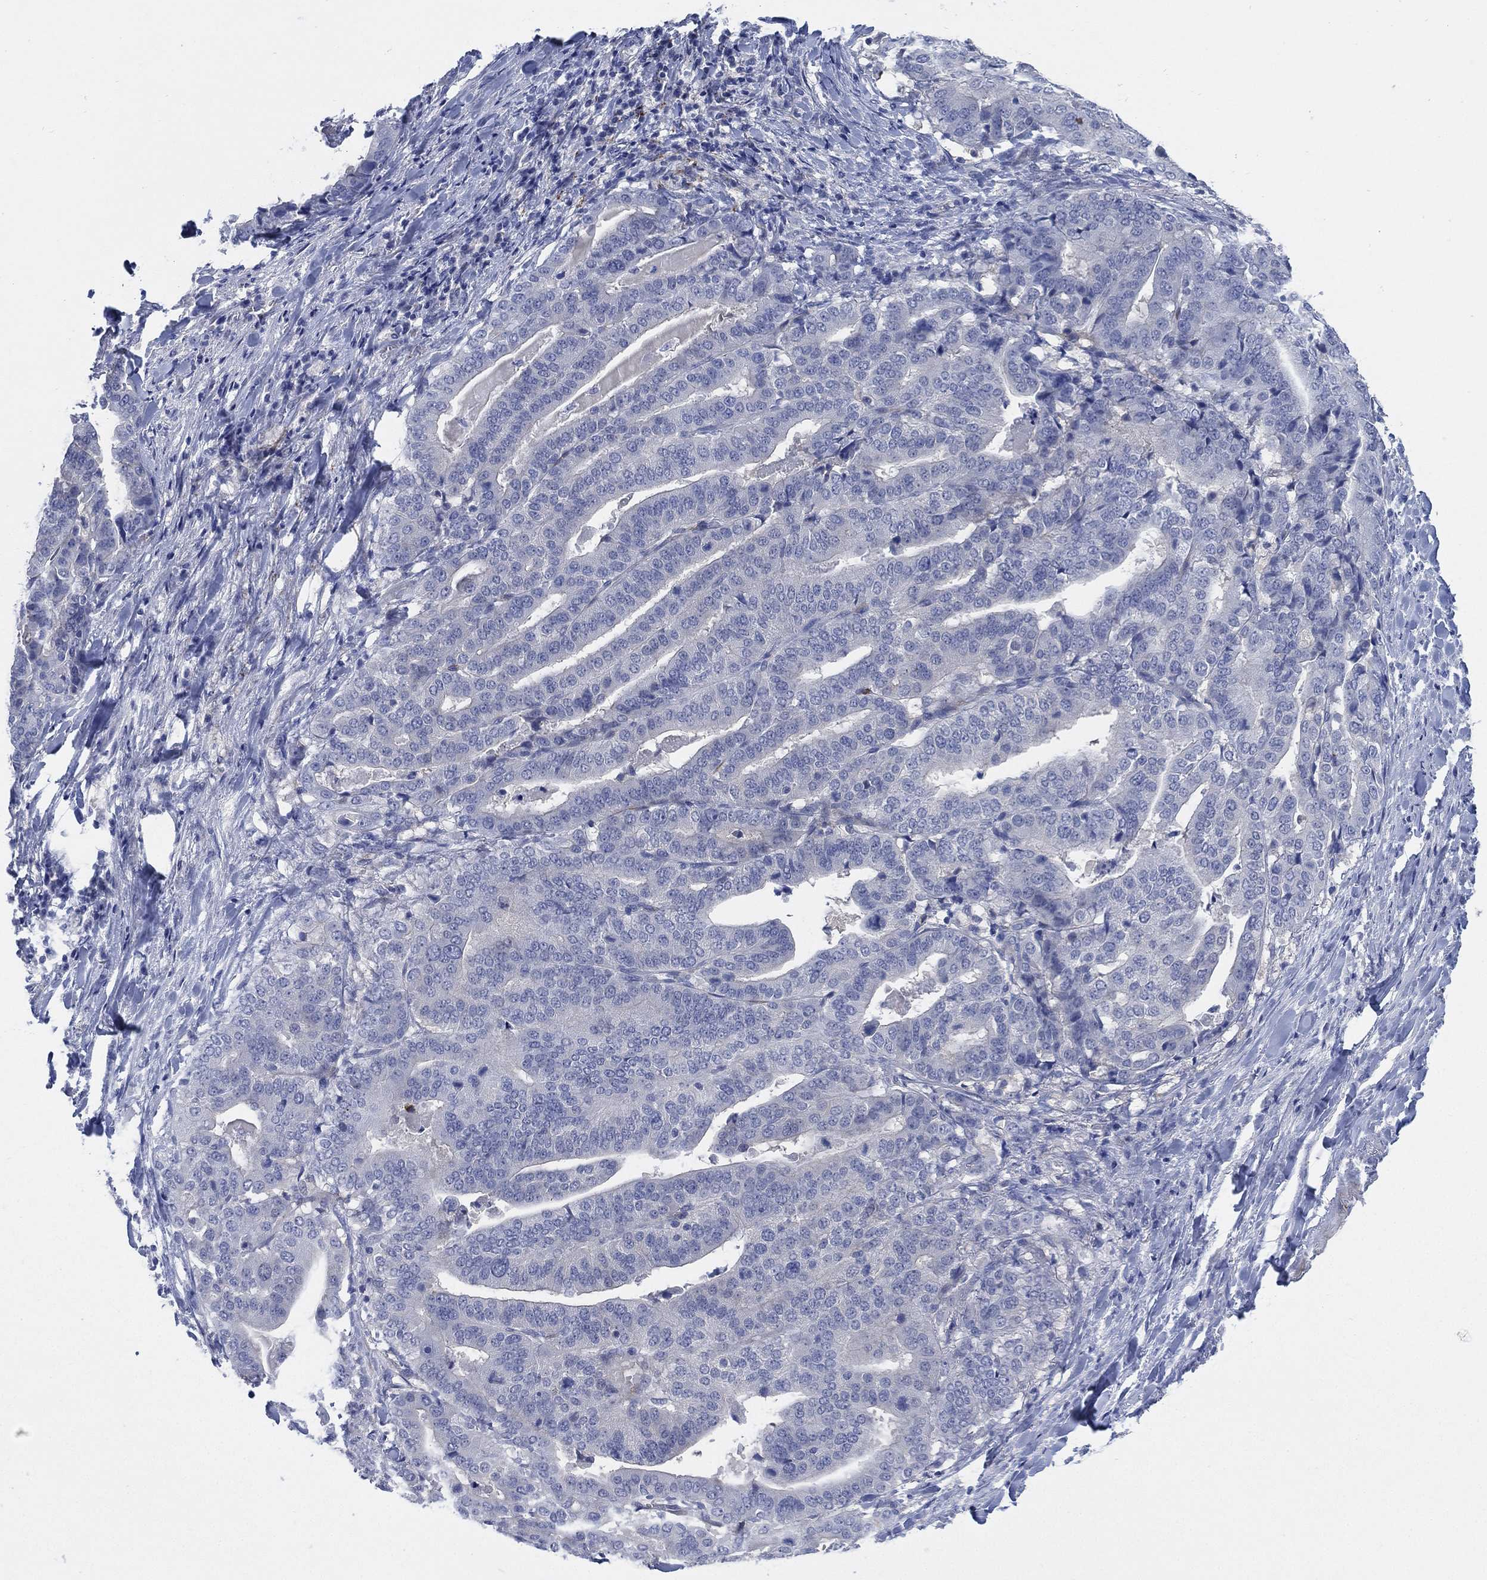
{"staining": {"intensity": "negative", "quantity": "none", "location": "none"}, "tissue": "stomach cancer", "cell_type": "Tumor cells", "image_type": "cancer", "snomed": [{"axis": "morphology", "description": "Adenocarcinoma, NOS"}, {"axis": "topography", "description": "Stomach"}], "caption": "IHC photomicrograph of stomach adenocarcinoma stained for a protein (brown), which demonstrates no positivity in tumor cells.", "gene": "C5orf46", "patient": {"sex": "male", "age": 48}}